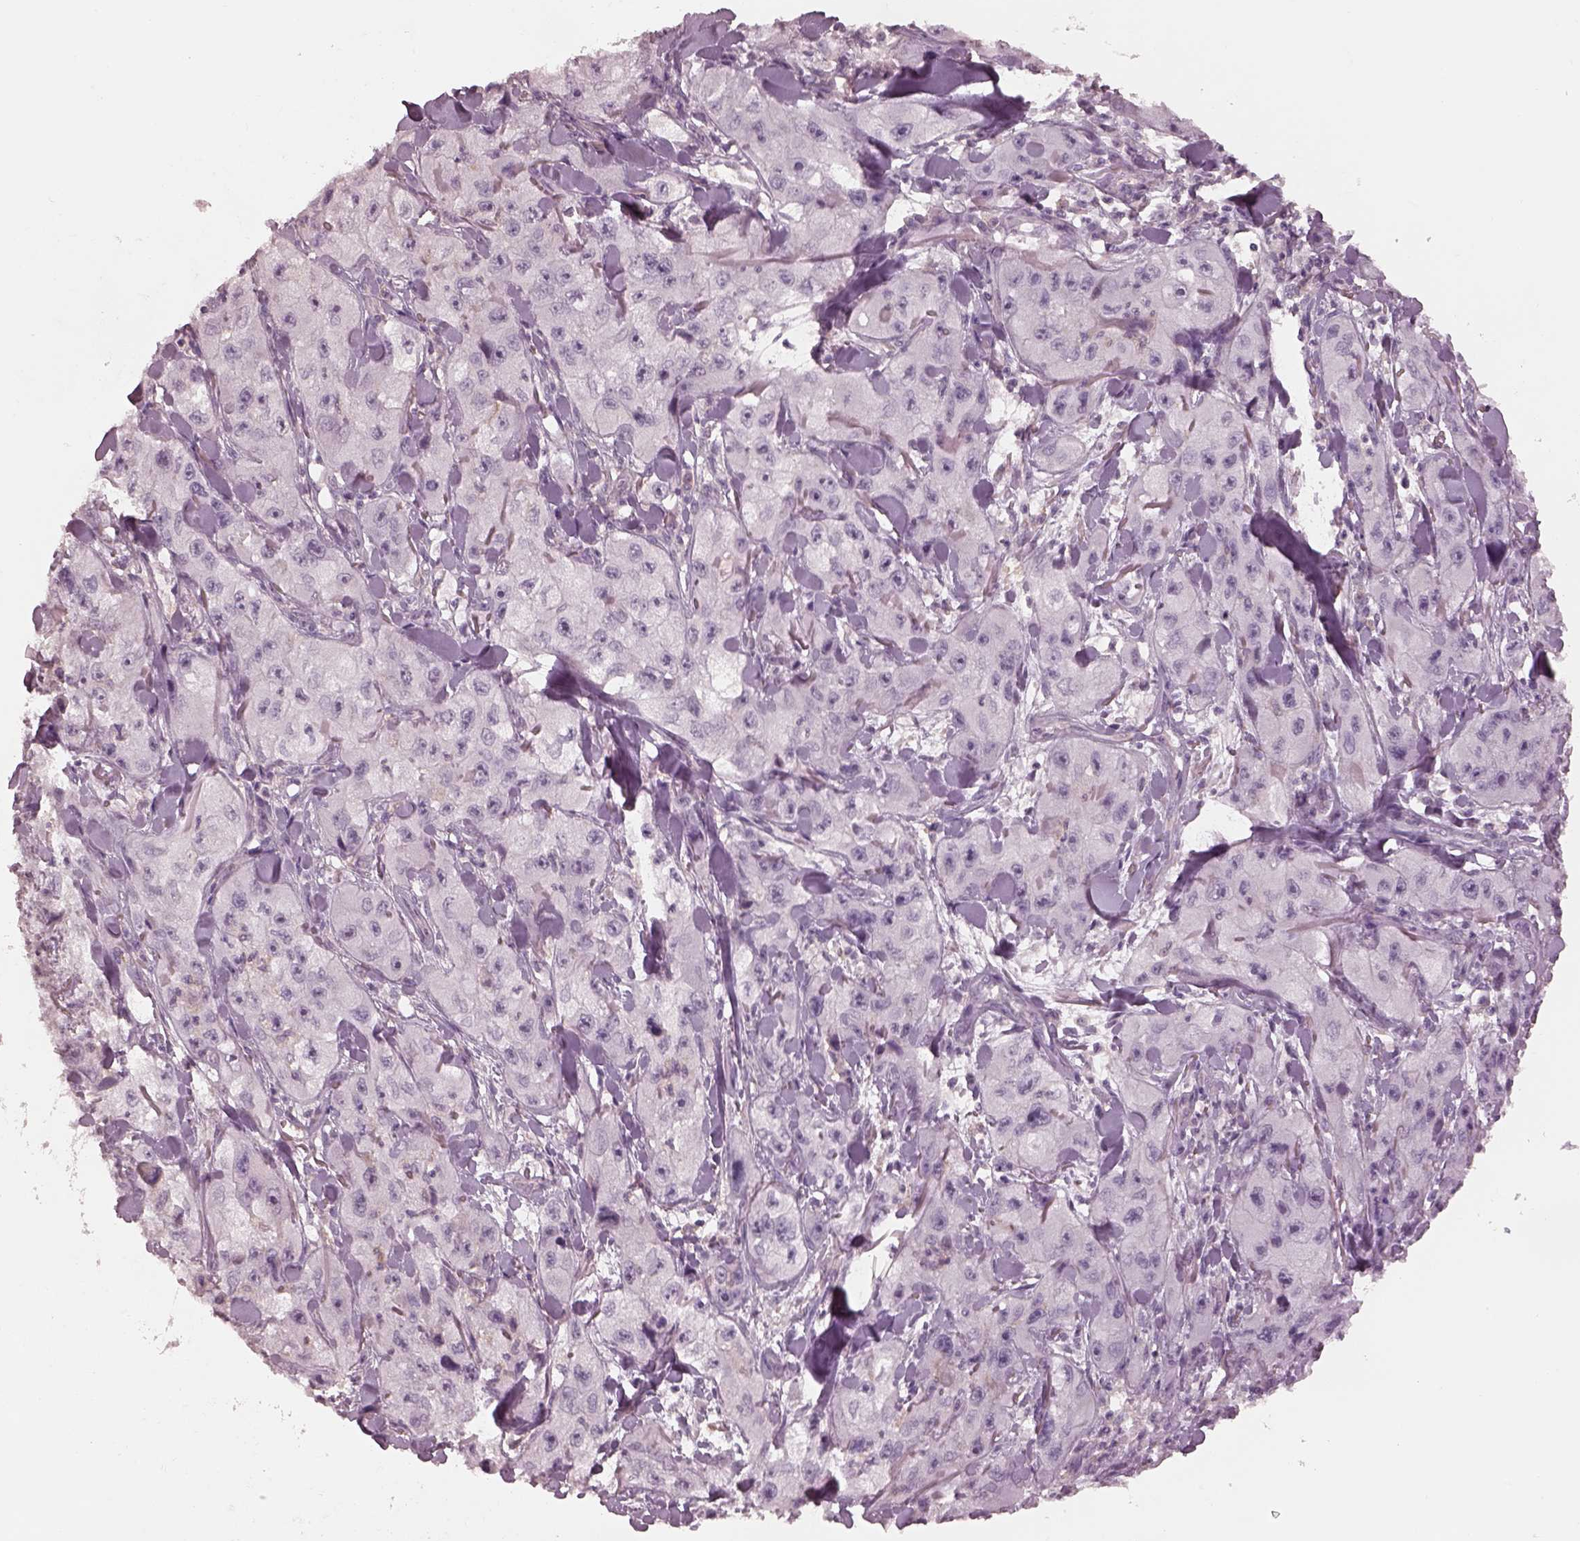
{"staining": {"intensity": "negative", "quantity": "none", "location": "none"}, "tissue": "skin cancer", "cell_type": "Tumor cells", "image_type": "cancer", "snomed": [{"axis": "morphology", "description": "Squamous cell carcinoma, NOS"}, {"axis": "topography", "description": "Skin"}, {"axis": "topography", "description": "Subcutis"}], "caption": "Tumor cells are negative for brown protein staining in skin cancer (squamous cell carcinoma).", "gene": "PRKACG", "patient": {"sex": "male", "age": 73}}